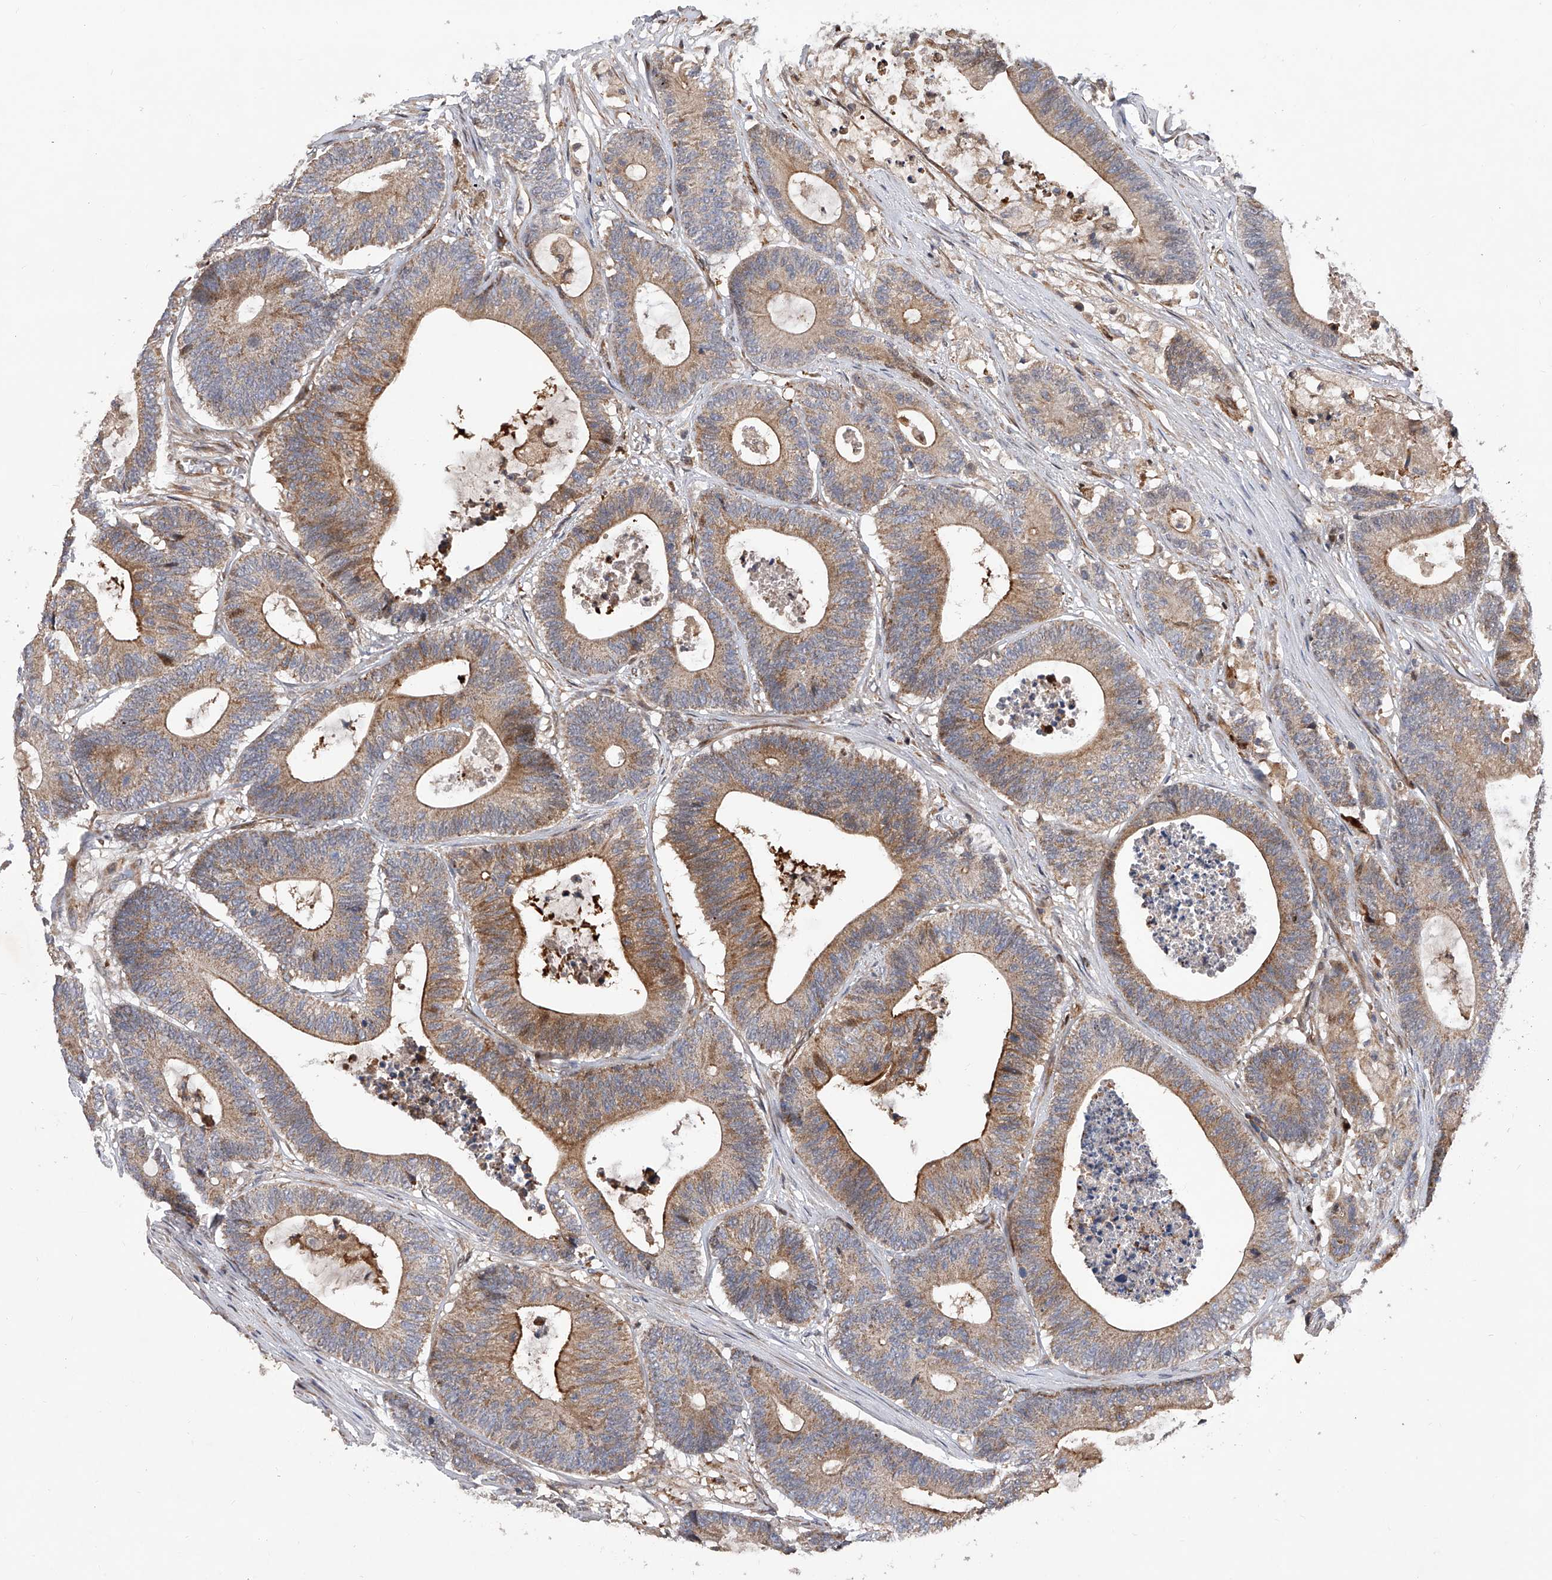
{"staining": {"intensity": "moderate", "quantity": ">75%", "location": "cytoplasmic/membranous"}, "tissue": "colorectal cancer", "cell_type": "Tumor cells", "image_type": "cancer", "snomed": [{"axis": "morphology", "description": "Adenocarcinoma, NOS"}, {"axis": "topography", "description": "Colon"}], "caption": "DAB immunohistochemical staining of adenocarcinoma (colorectal) exhibits moderate cytoplasmic/membranous protein positivity in approximately >75% of tumor cells. (Stains: DAB (3,3'-diaminobenzidine) in brown, nuclei in blue, Microscopy: brightfield microscopy at high magnification).", "gene": "PDSS2", "patient": {"sex": "female", "age": 84}}